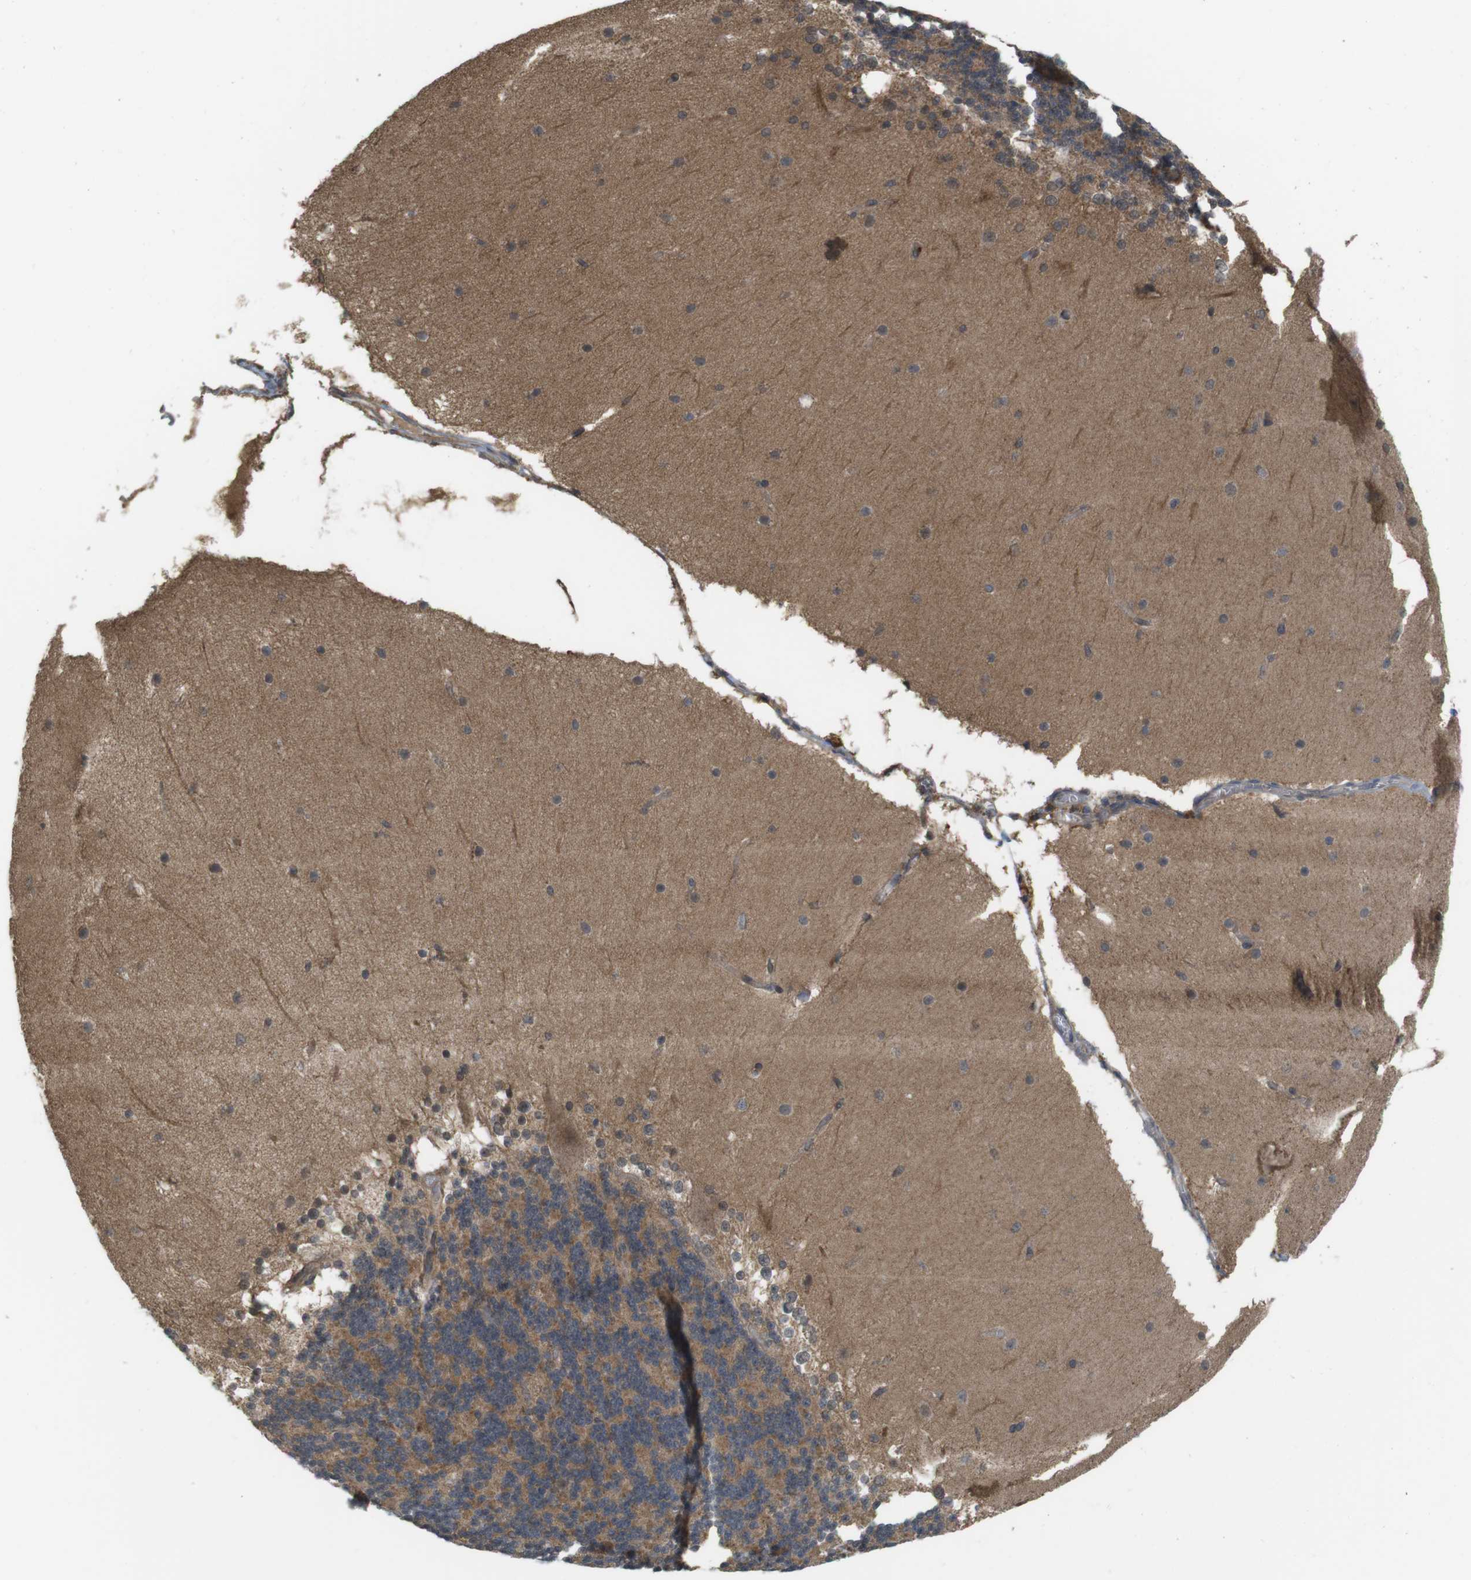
{"staining": {"intensity": "weak", "quantity": "25%-75%", "location": "cytoplasmic/membranous"}, "tissue": "cerebellum", "cell_type": "Cells in granular layer", "image_type": "normal", "snomed": [{"axis": "morphology", "description": "Normal tissue, NOS"}, {"axis": "topography", "description": "Cerebellum"}], "caption": "This image exhibits immunohistochemistry (IHC) staining of normal cerebellum, with low weak cytoplasmic/membranous positivity in about 25%-75% of cells in granular layer.", "gene": "RNF130", "patient": {"sex": "female", "age": 19}}